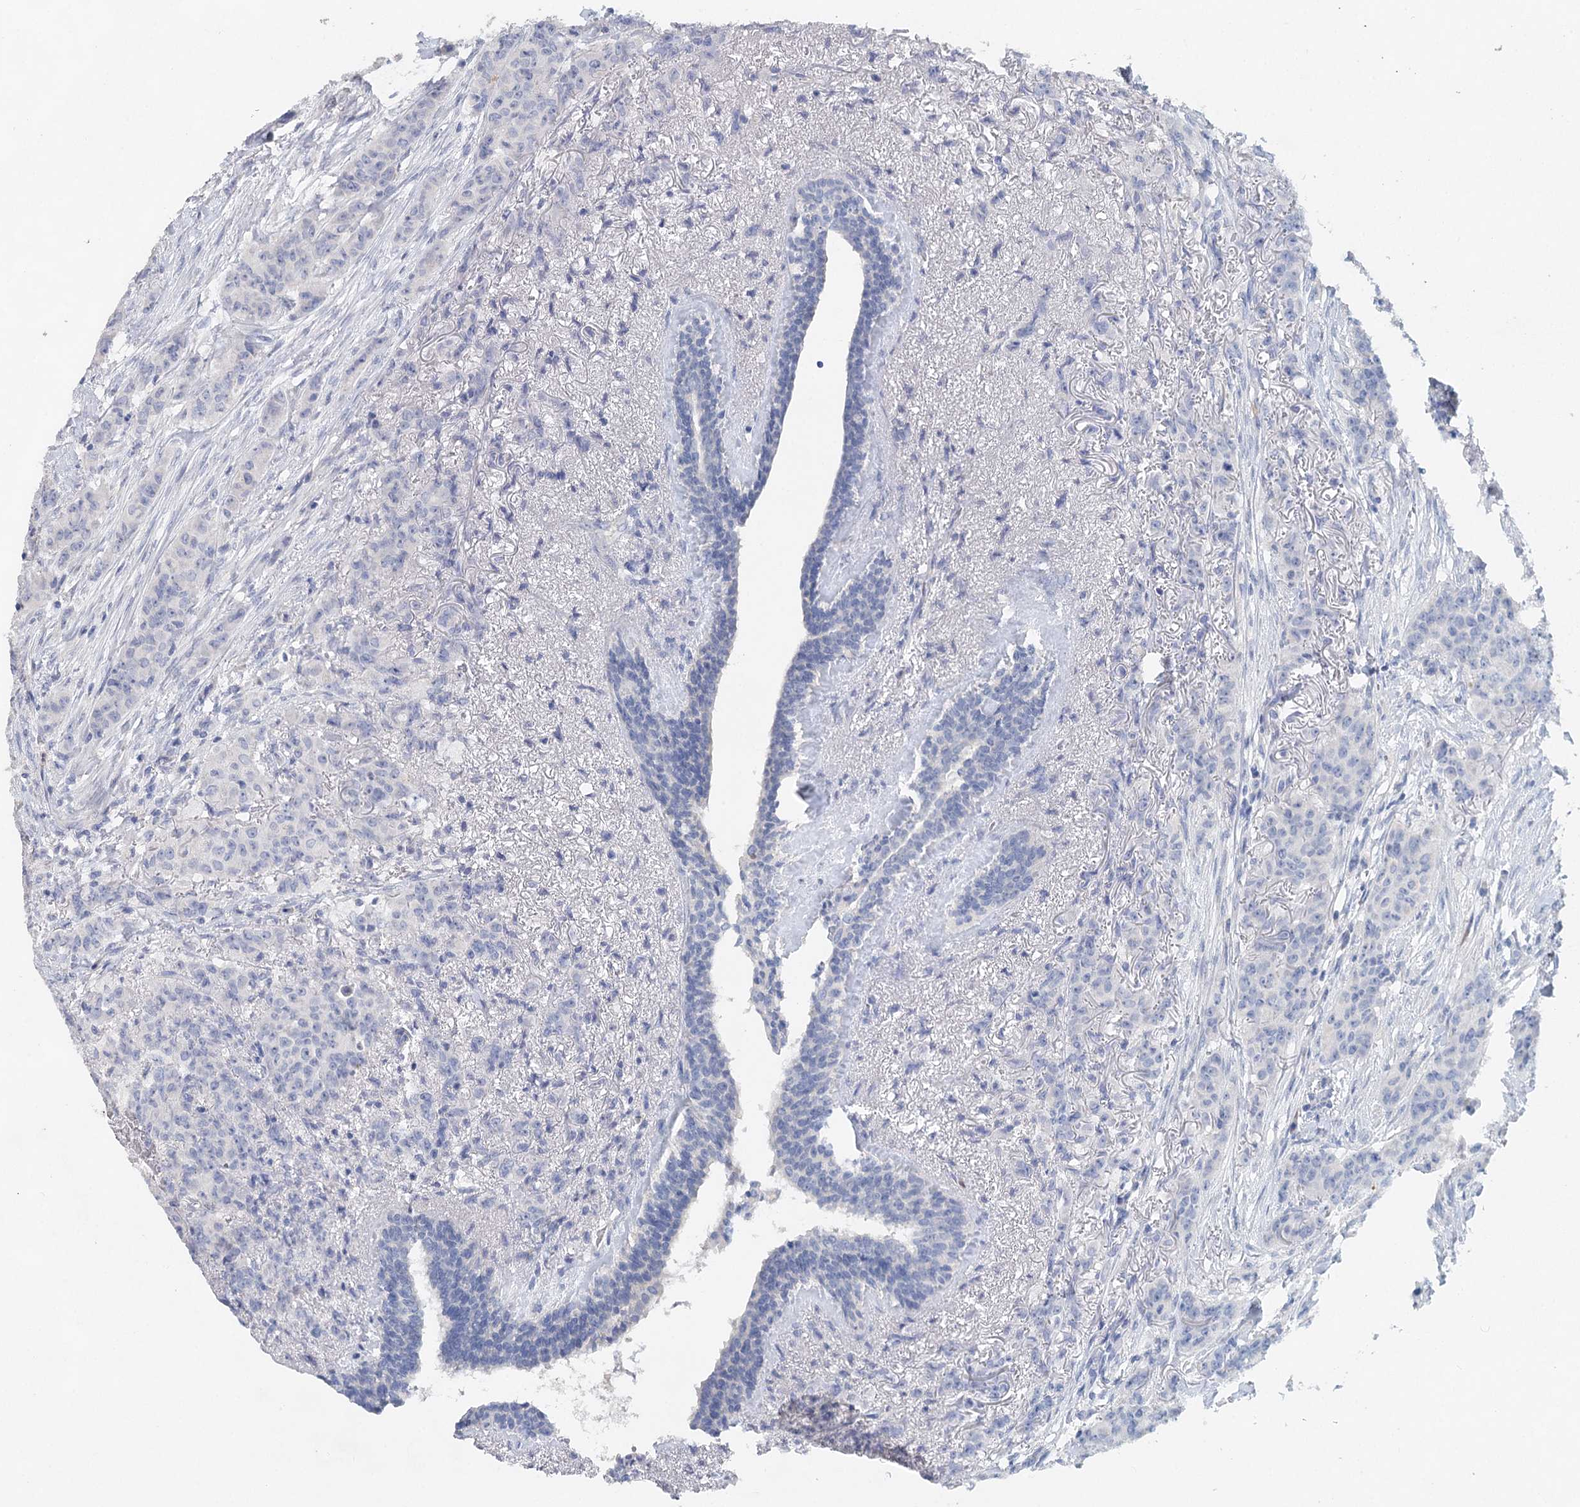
{"staining": {"intensity": "negative", "quantity": "none", "location": "none"}, "tissue": "breast cancer", "cell_type": "Tumor cells", "image_type": "cancer", "snomed": [{"axis": "morphology", "description": "Duct carcinoma"}, {"axis": "topography", "description": "Breast"}], "caption": "This photomicrograph is of breast cancer stained with IHC to label a protein in brown with the nuclei are counter-stained blue. There is no positivity in tumor cells.", "gene": "MYL6B", "patient": {"sex": "female", "age": 40}}